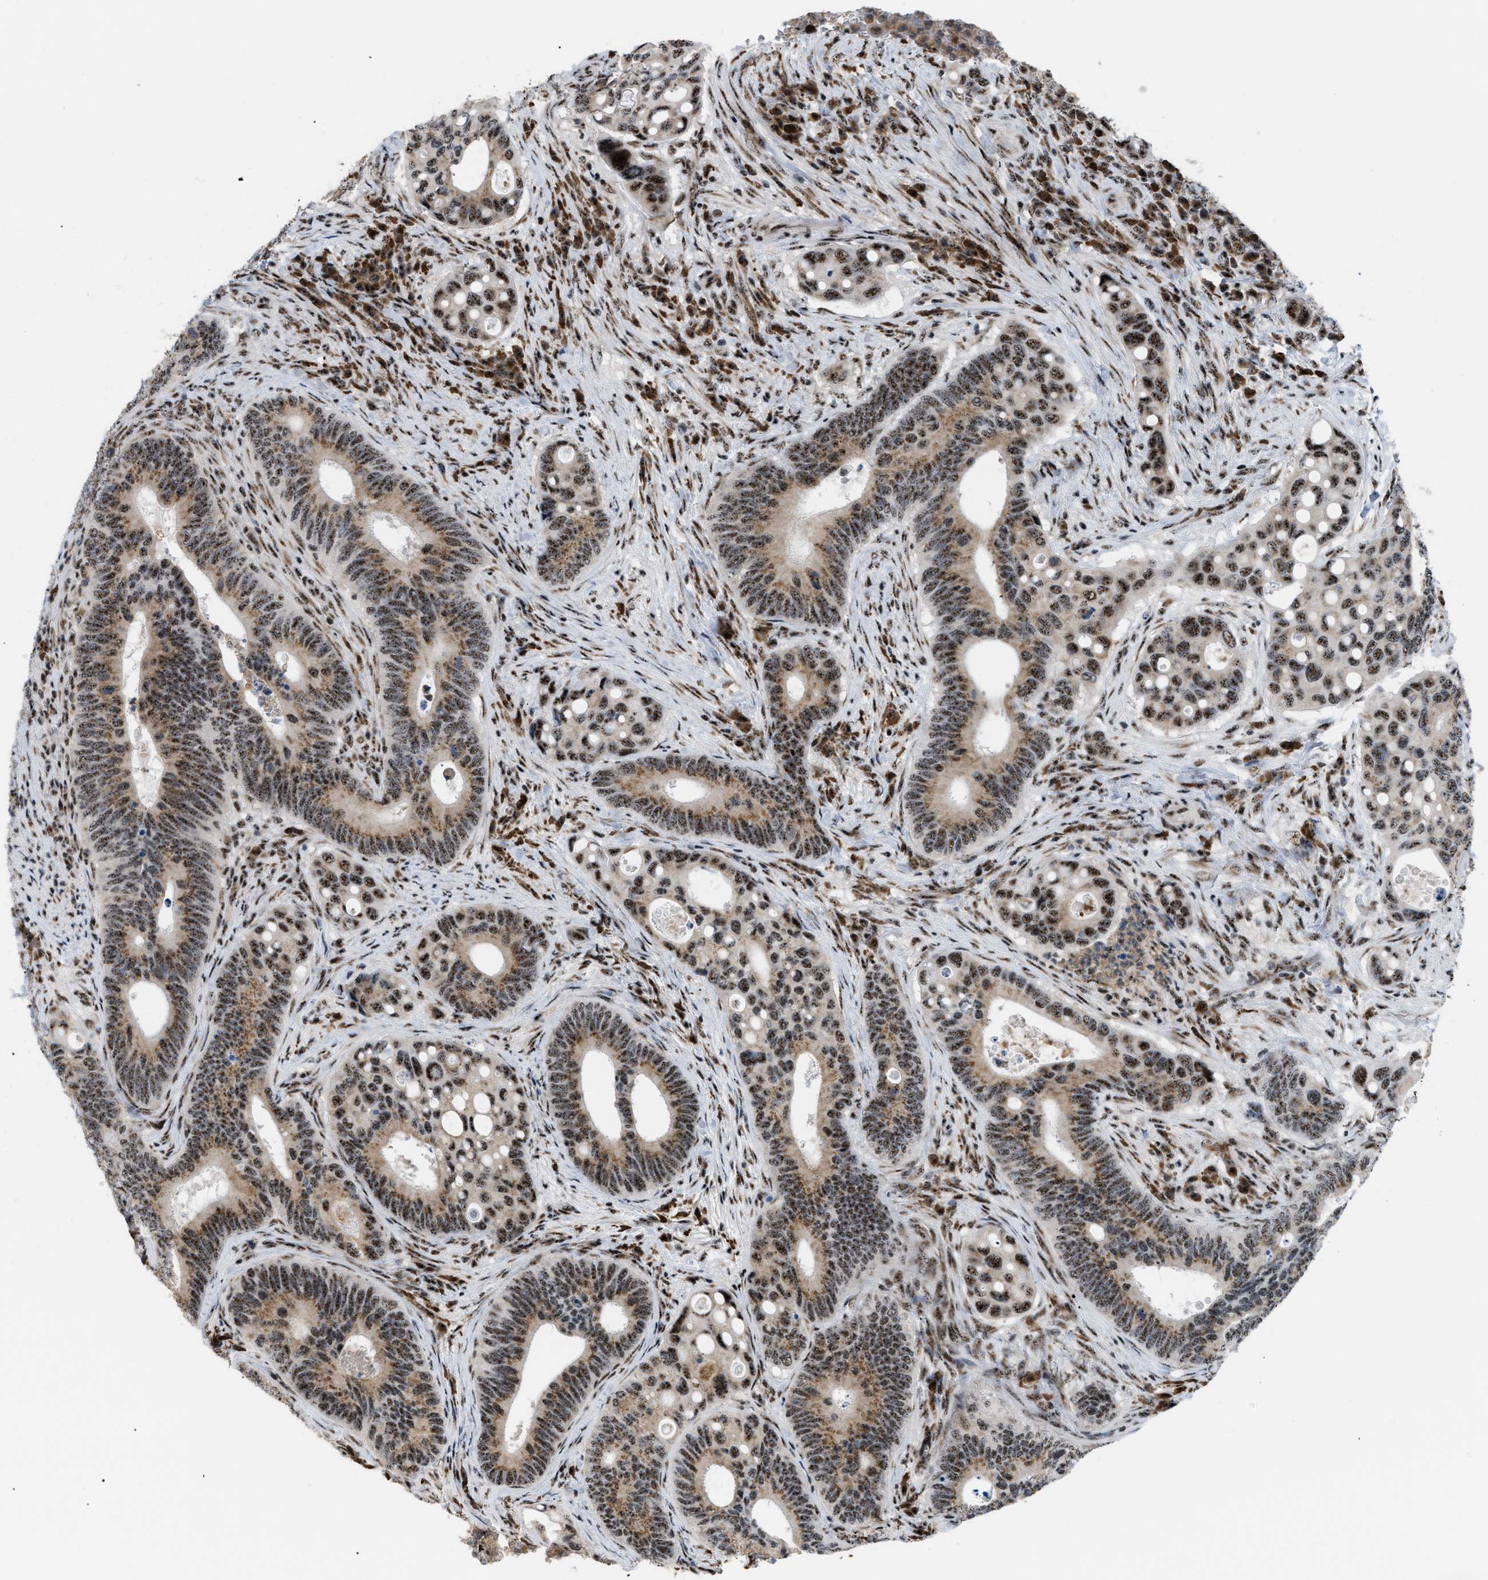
{"staining": {"intensity": "moderate", "quantity": ">75%", "location": "cytoplasmic/membranous,nuclear"}, "tissue": "colorectal cancer", "cell_type": "Tumor cells", "image_type": "cancer", "snomed": [{"axis": "morphology", "description": "Inflammation, NOS"}, {"axis": "morphology", "description": "Adenocarcinoma, NOS"}, {"axis": "topography", "description": "Colon"}], "caption": "A brown stain shows moderate cytoplasmic/membranous and nuclear expression of a protein in human colorectal adenocarcinoma tumor cells. (DAB = brown stain, brightfield microscopy at high magnification).", "gene": "CDR2", "patient": {"sex": "male", "age": 72}}